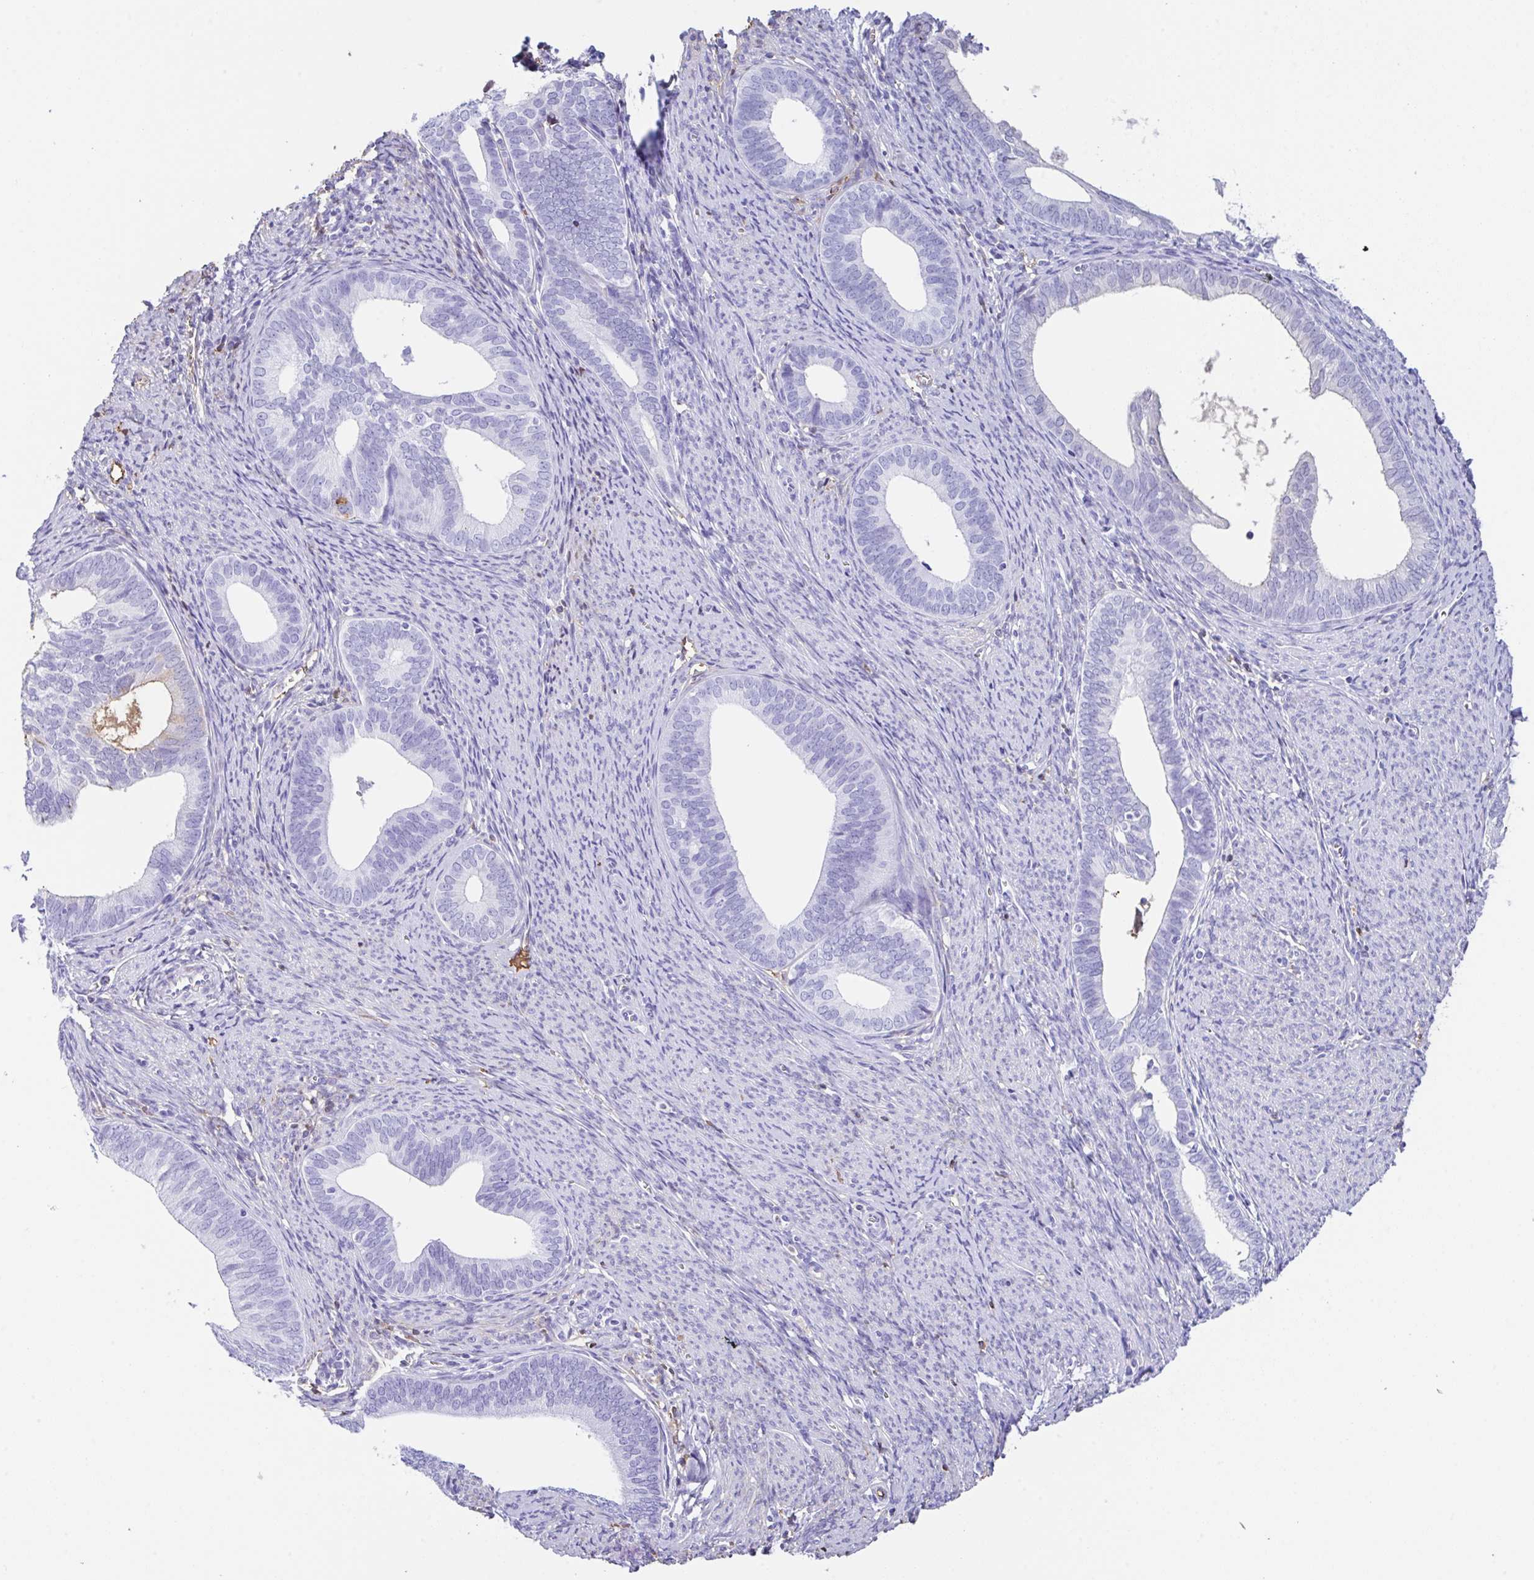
{"staining": {"intensity": "negative", "quantity": "none", "location": "none"}, "tissue": "endometrial cancer", "cell_type": "Tumor cells", "image_type": "cancer", "snomed": [{"axis": "morphology", "description": "Adenocarcinoma, NOS"}, {"axis": "topography", "description": "Endometrium"}], "caption": "High magnification brightfield microscopy of endometrial cancer (adenocarcinoma) stained with DAB (3,3'-diaminobenzidine) (brown) and counterstained with hematoxylin (blue): tumor cells show no significant staining. The staining is performed using DAB brown chromogen with nuclei counter-stained in using hematoxylin.", "gene": "HOXC12", "patient": {"sex": "female", "age": 75}}